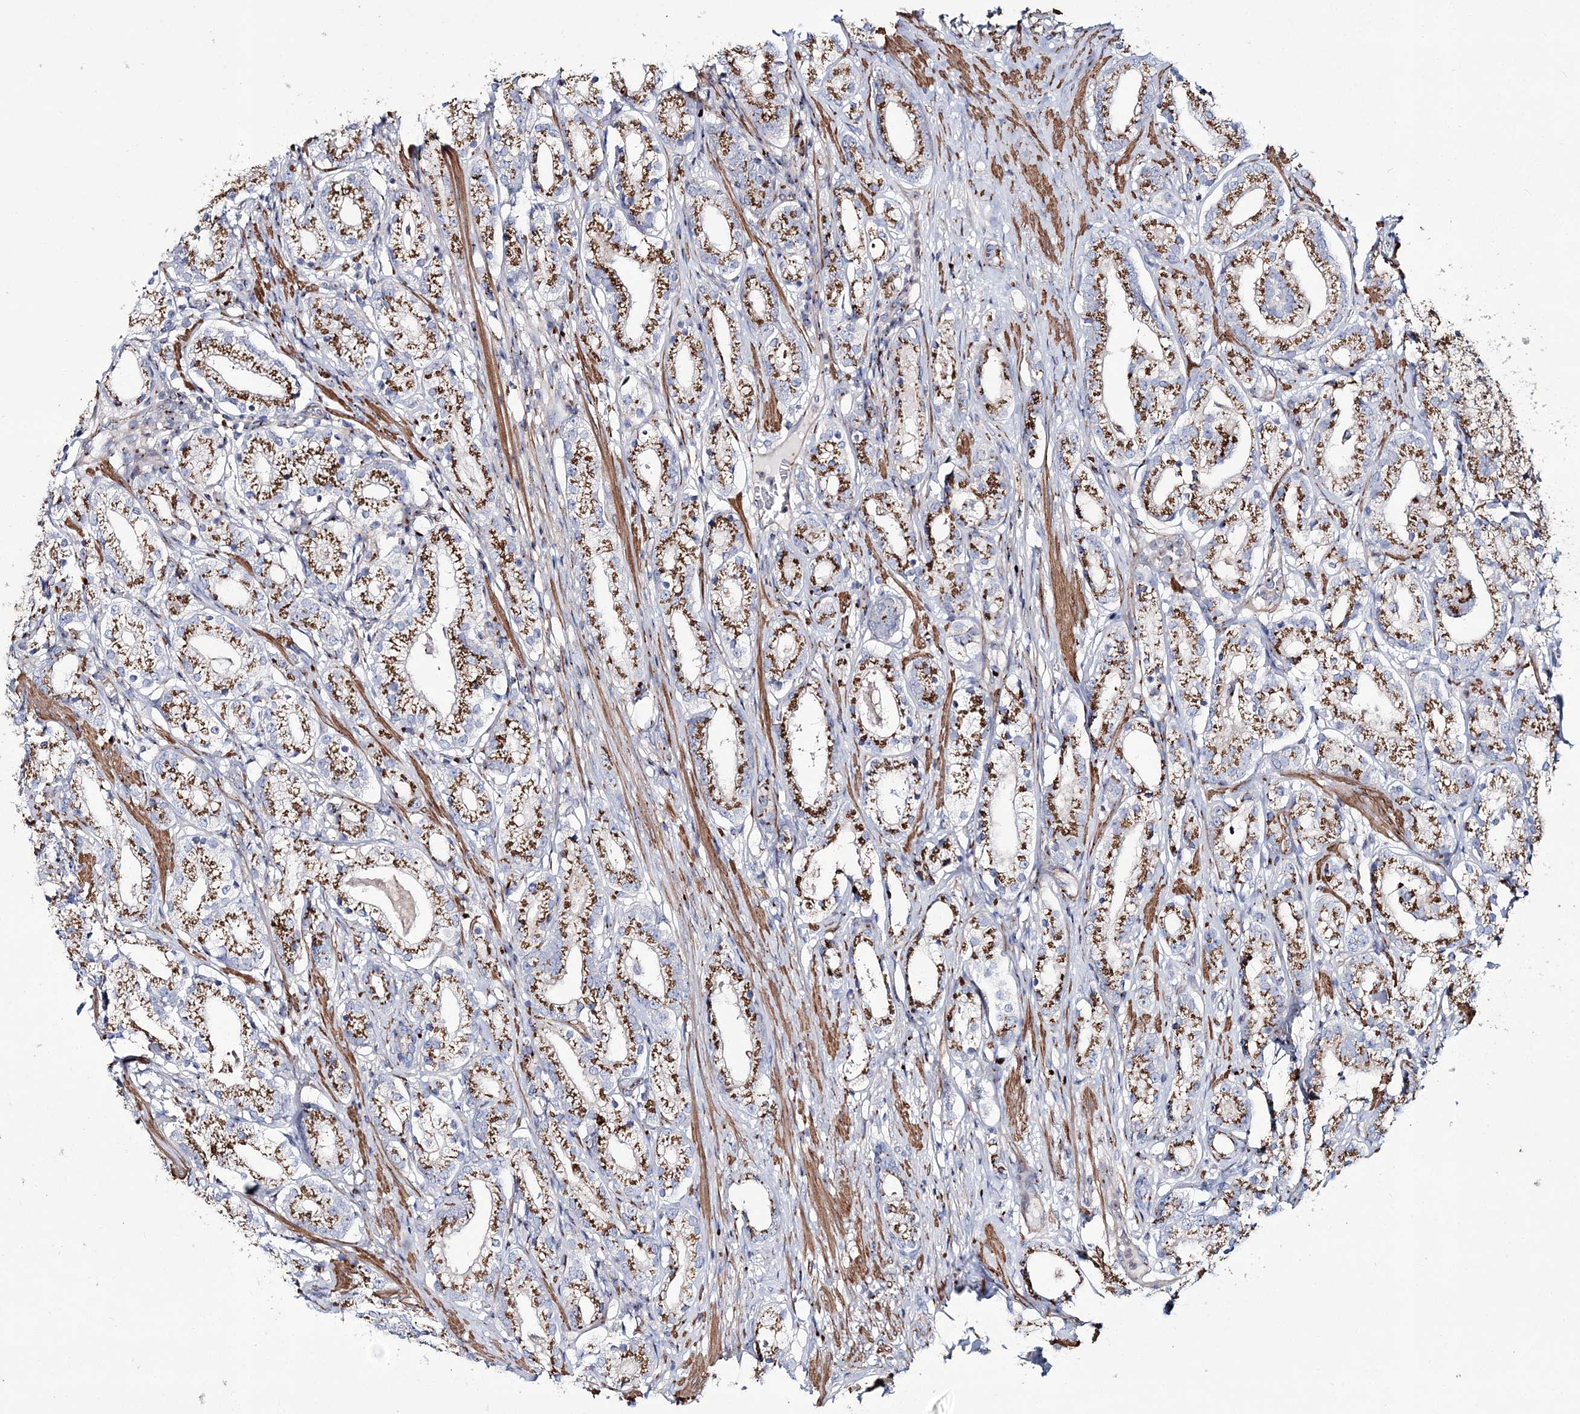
{"staining": {"intensity": "moderate", "quantity": ">75%", "location": "cytoplasmic/membranous"}, "tissue": "prostate cancer", "cell_type": "Tumor cells", "image_type": "cancer", "snomed": [{"axis": "morphology", "description": "Adenocarcinoma, High grade"}, {"axis": "topography", "description": "Prostate"}], "caption": "An image of human prostate cancer stained for a protein shows moderate cytoplasmic/membranous brown staining in tumor cells.", "gene": "MAN1A2", "patient": {"sex": "male", "age": 69}}